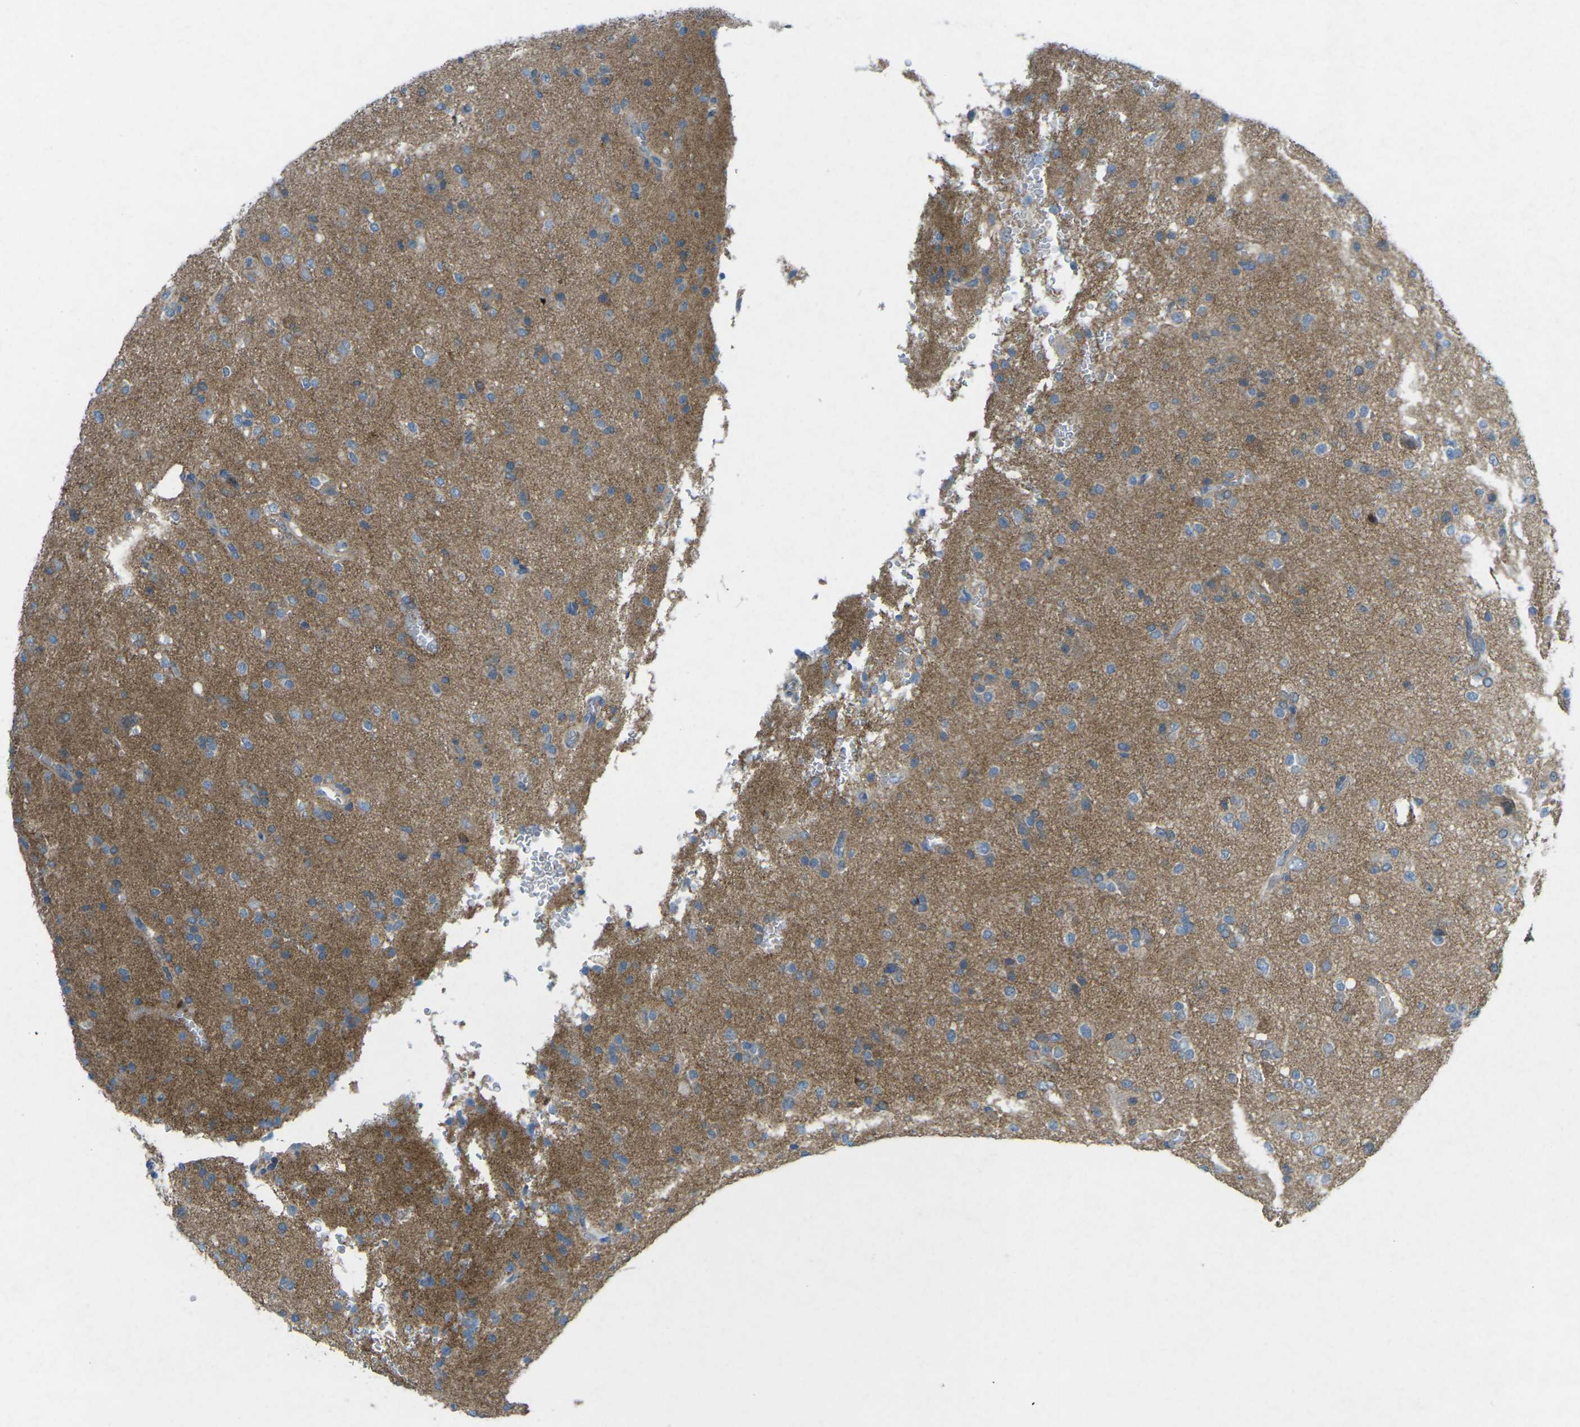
{"staining": {"intensity": "weak", "quantity": "25%-75%", "location": "cytoplasmic/membranous"}, "tissue": "glioma", "cell_type": "Tumor cells", "image_type": "cancer", "snomed": [{"axis": "morphology", "description": "Glioma, malignant, High grade"}, {"axis": "topography", "description": "Brain"}], "caption": "DAB immunohistochemical staining of human glioma exhibits weak cytoplasmic/membranous protein staining in about 25%-75% of tumor cells.", "gene": "STK11", "patient": {"sex": "male", "age": 47}}